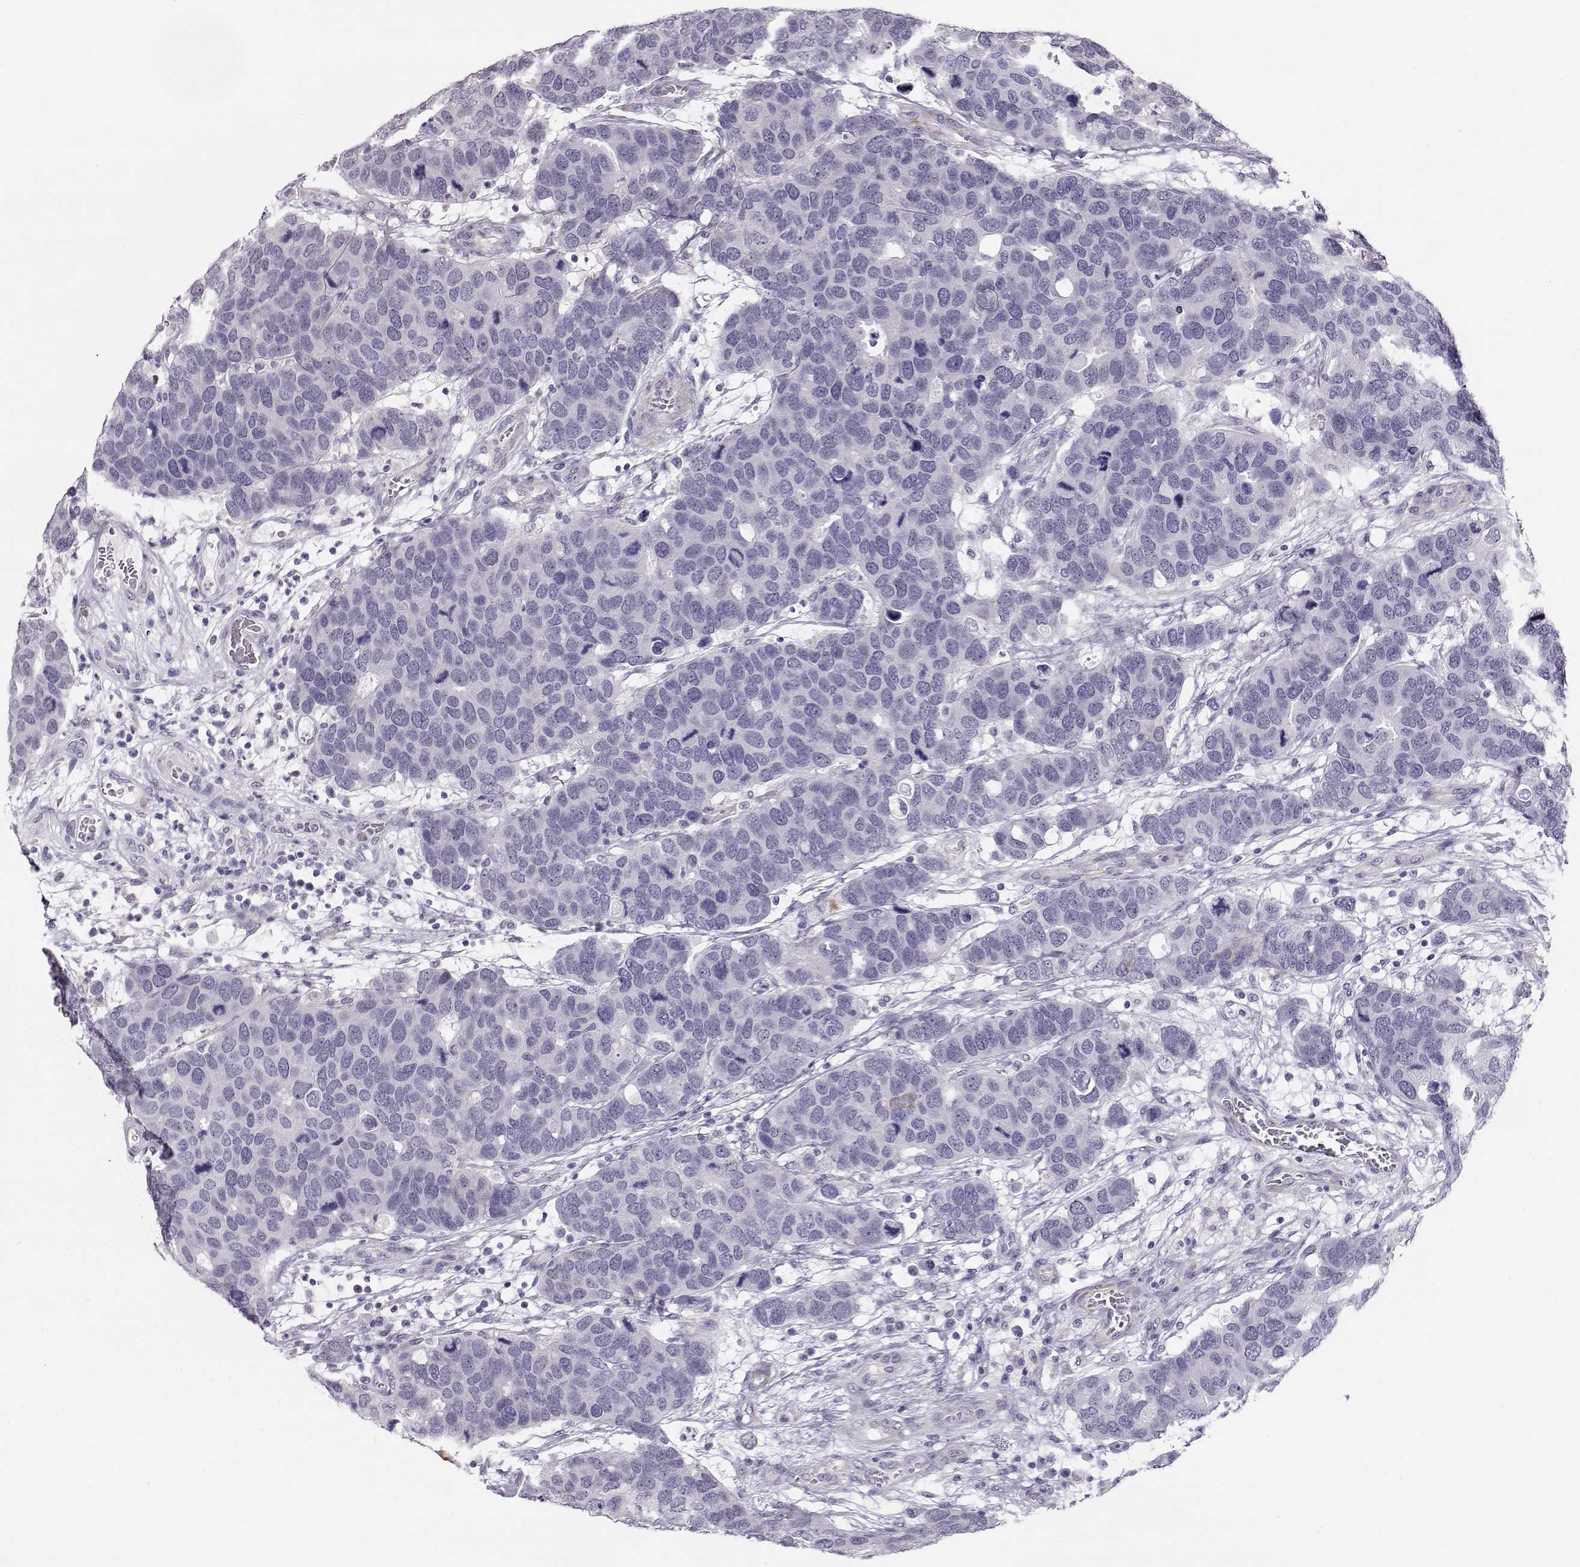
{"staining": {"intensity": "negative", "quantity": "none", "location": "none"}, "tissue": "breast cancer", "cell_type": "Tumor cells", "image_type": "cancer", "snomed": [{"axis": "morphology", "description": "Duct carcinoma"}, {"axis": "topography", "description": "Breast"}], "caption": "A high-resolution histopathology image shows immunohistochemistry staining of breast intraductal carcinoma, which exhibits no significant staining in tumor cells. (DAB immunohistochemistry (IHC) visualized using brightfield microscopy, high magnification).", "gene": "RBM44", "patient": {"sex": "female", "age": 83}}